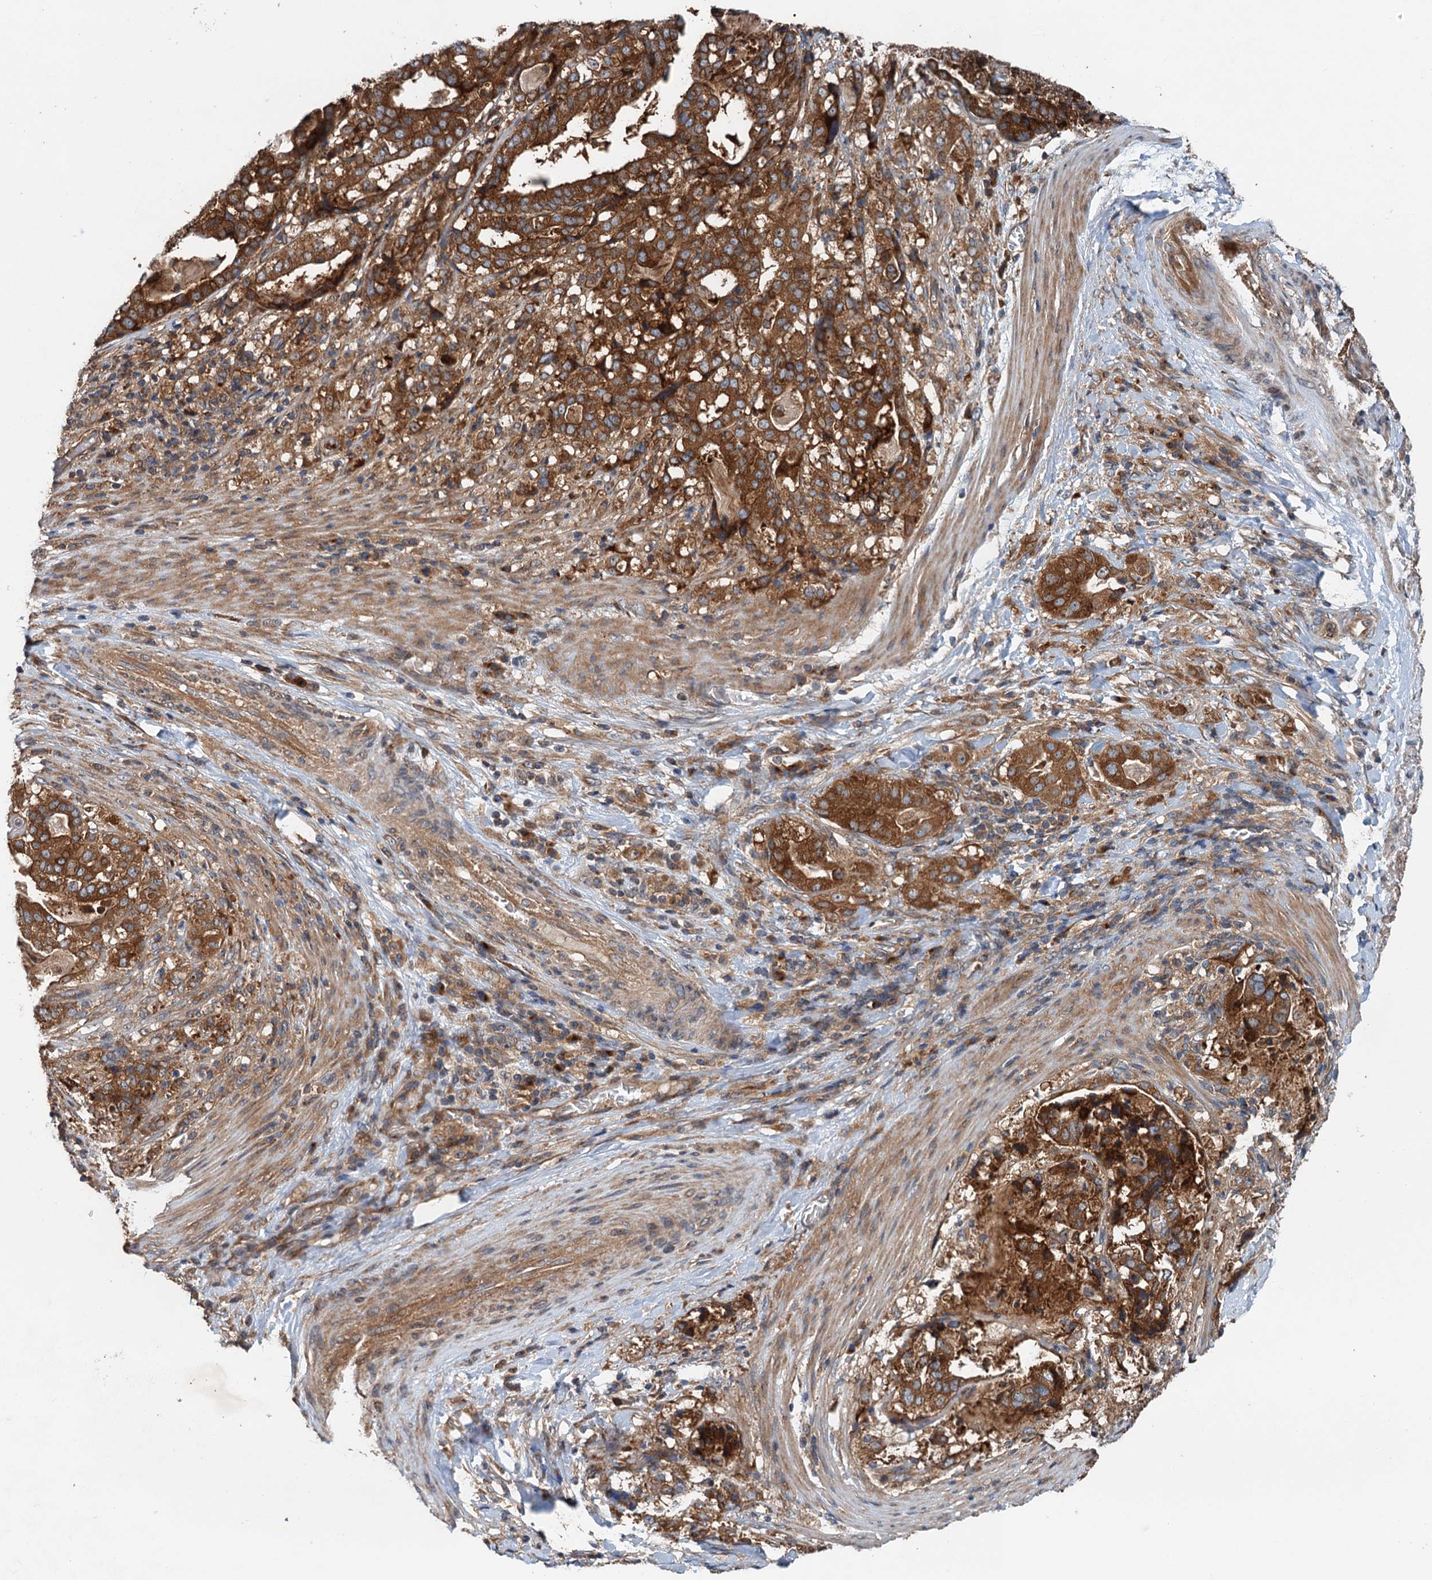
{"staining": {"intensity": "strong", "quantity": ">75%", "location": "cytoplasmic/membranous"}, "tissue": "stomach cancer", "cell_type": "Tumor cells", "image_type": "cancer", "snomed": [{"axis": "morphology", "description": "Adenocarcinoma, NOS"}, {"axis": "topography", "description": "Stomach"}], "caption": "Stomach adenocarcinoma stained with a protein marker shows strong staining in tumor cells.", "gene": "COG3", "patient": {"sex": "male", "age": 48}}